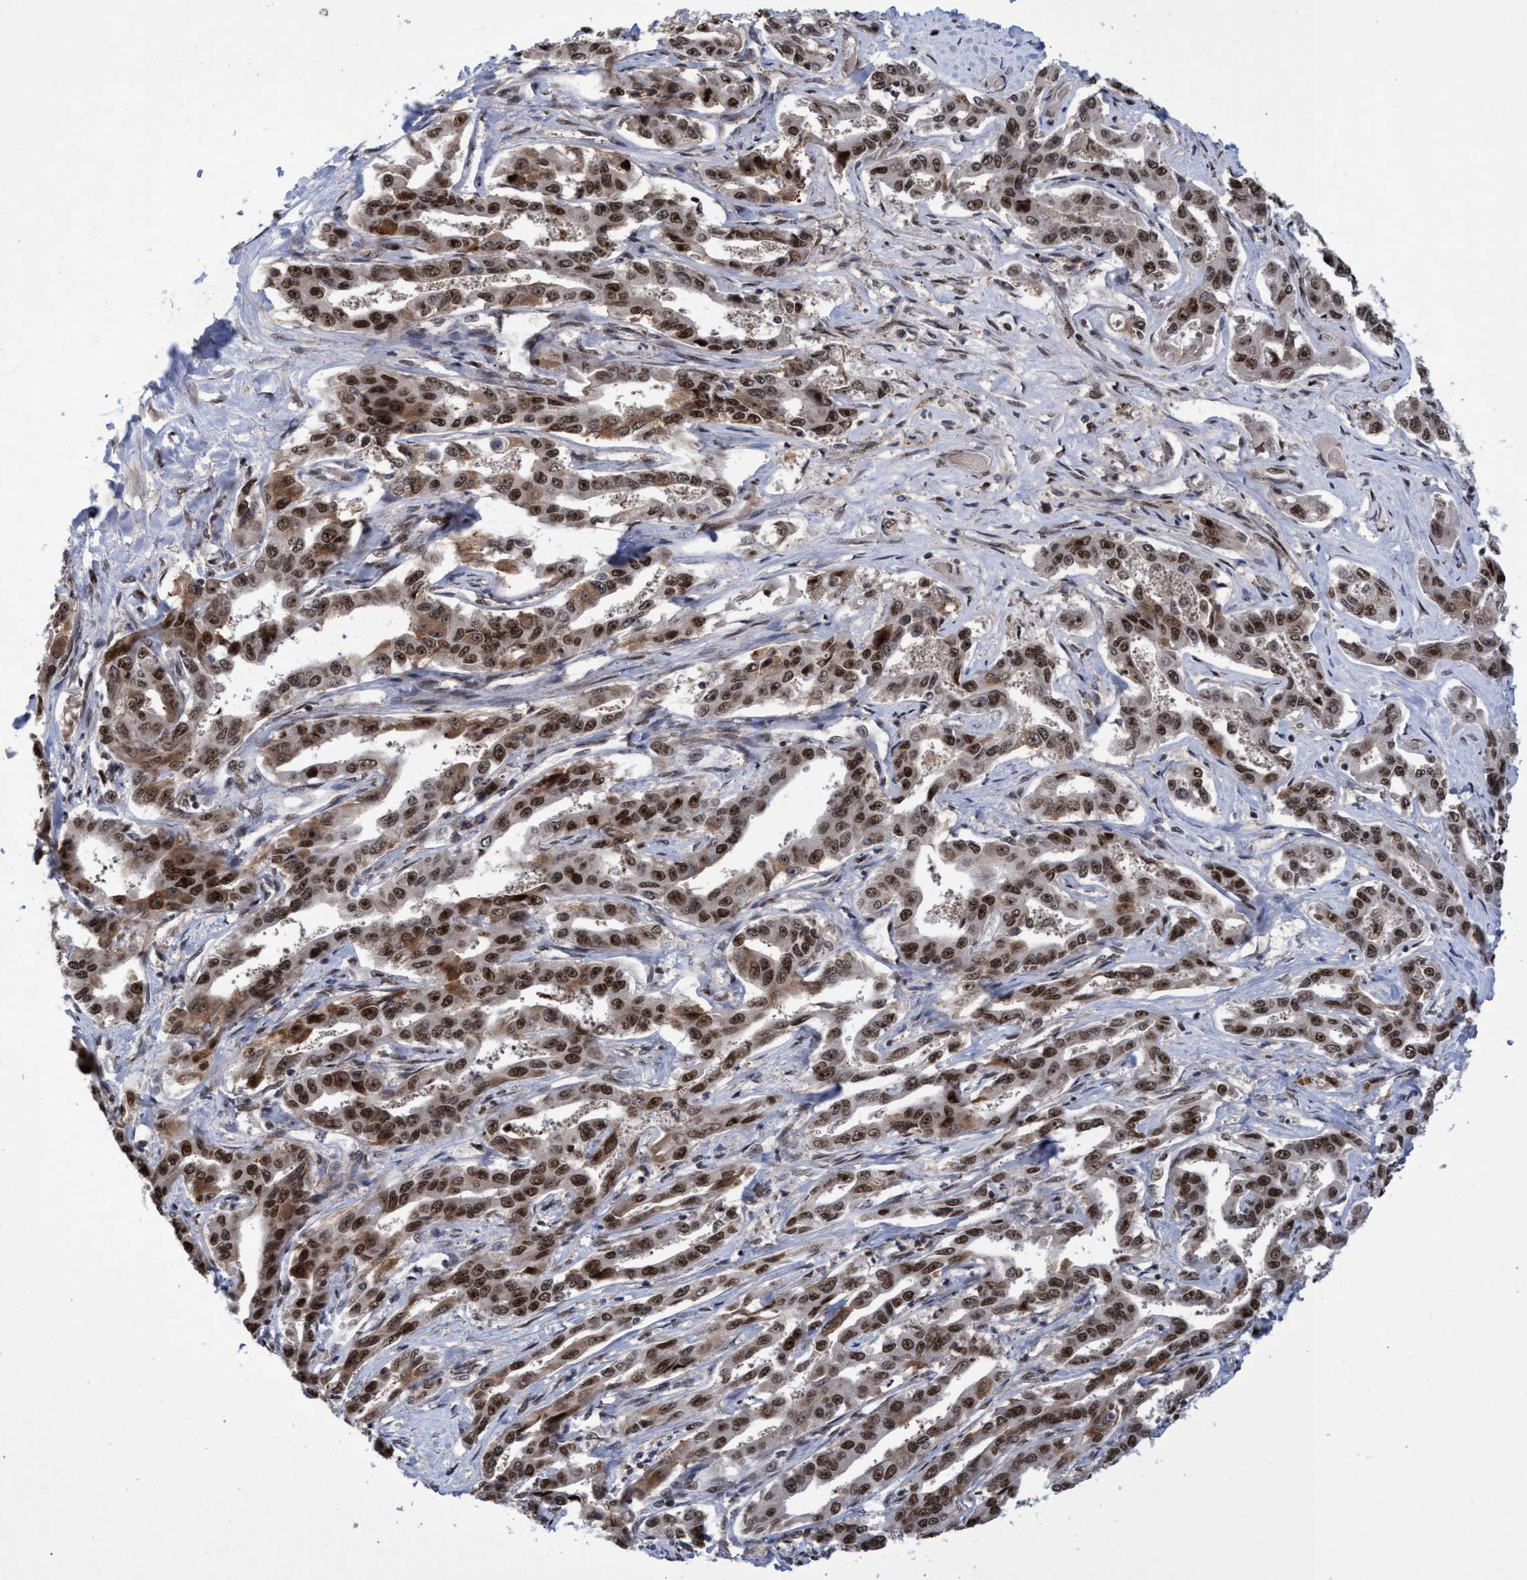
{"staining": {"intensity": "moderate", "quantity": ">75%", "location": "nuclear"}, "tissue": "liver cancer", "cell_type": "Tumor cells", "image_type": "cancer", "snomed": [{"axis": "morphology", "description": "Cholangiocarcinoma"}, {"axis": "topography", "description": "Liver"}], "caption": "Liver cancer (cholangiocarcinoma) was stained to show a protein in brown. There is medium levels of moderate nuclear positivity in about >75% of tumor cells.", "gene": "GTF2F1", "patient": {"sex": "male", "age": 59}}